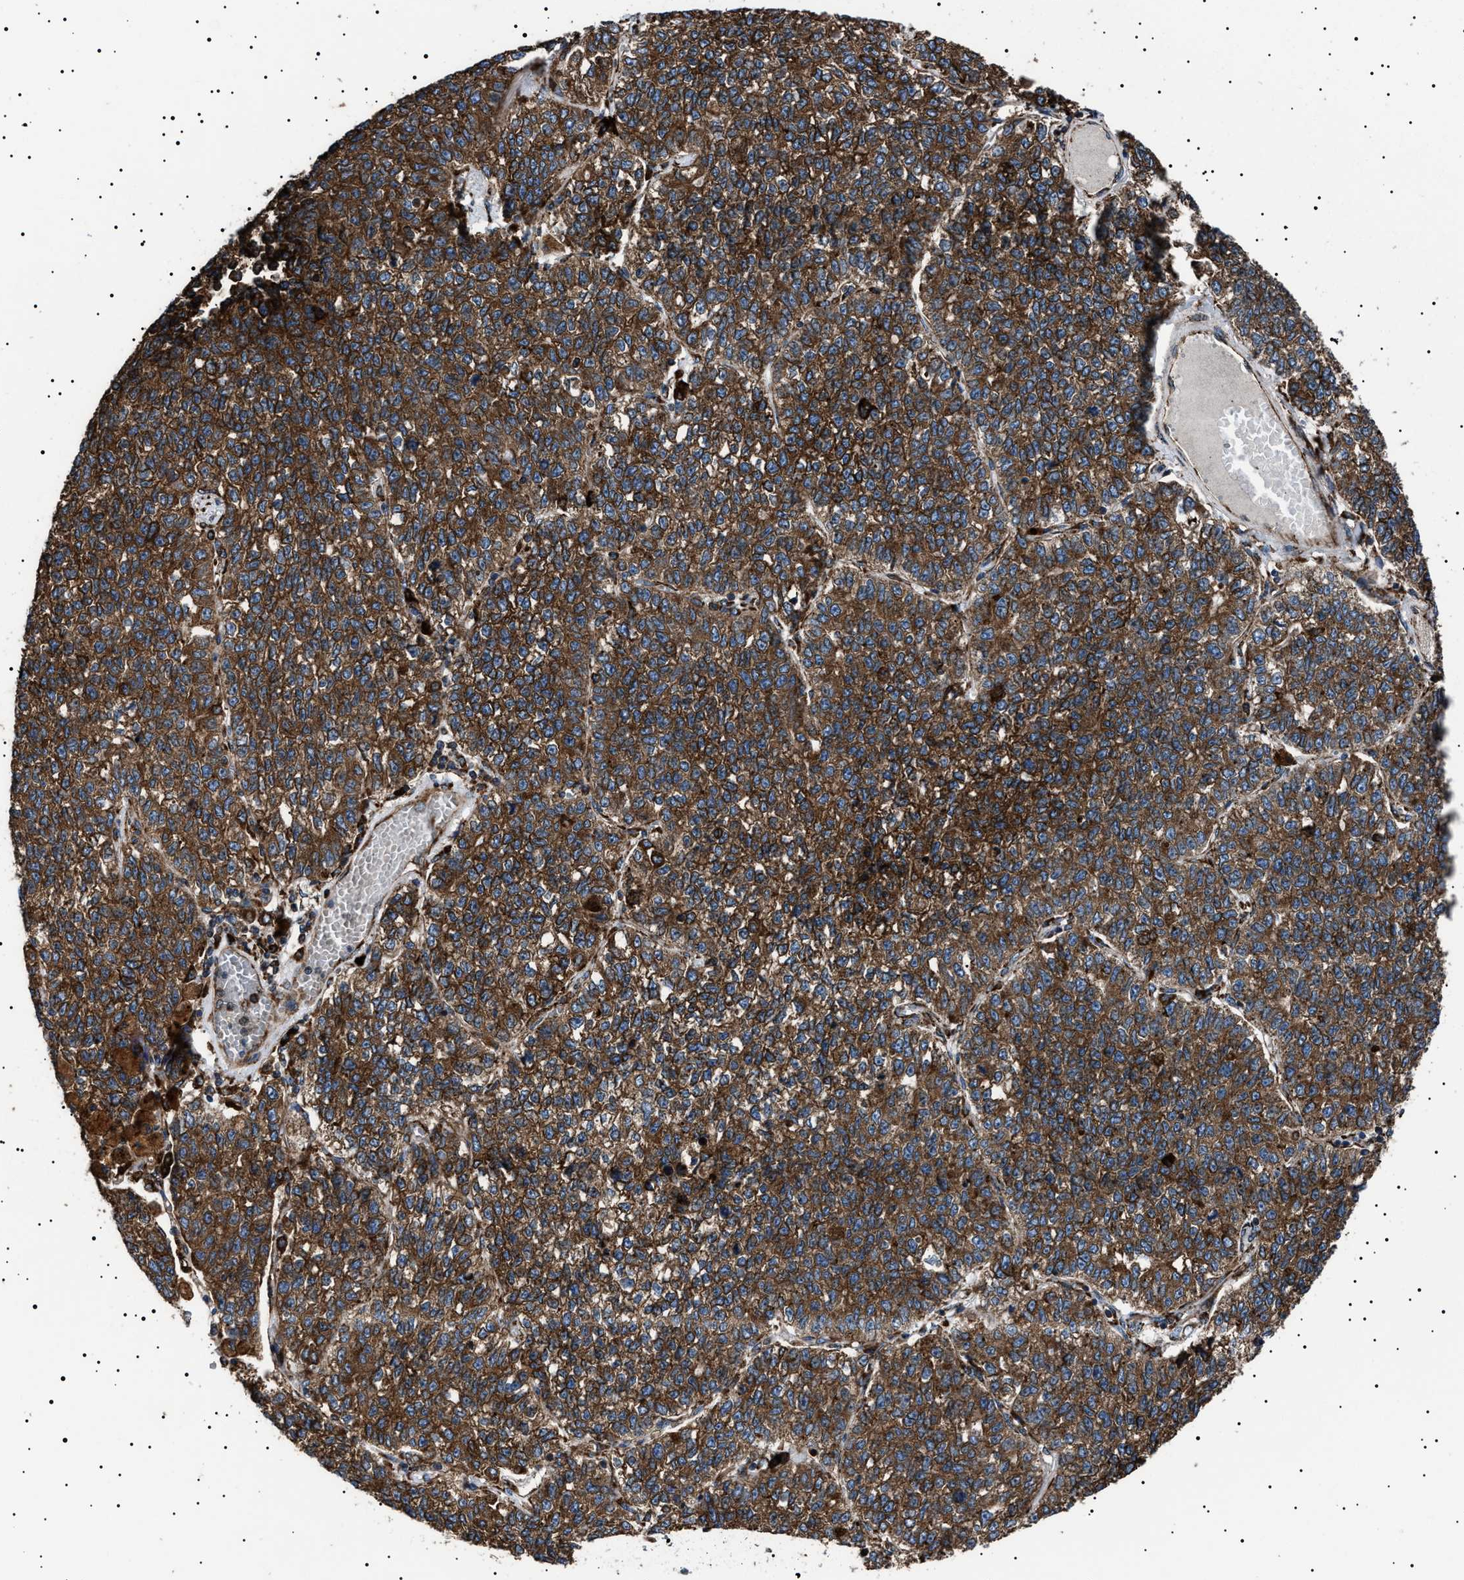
{"staining": {"intensity": "strong", "quantity": ">75%", "location": "cytoplasmic/membranous"}, "tissue": "lung cancer", "cell_type": "Tumor cells", "image_type": "cancer", "snomed": [{"axis": "morphology", "description": "Adenocarcinoma, NOS"}, {"axis": "topography", "description": "Lung"}], "caption": "Immunohistochemical staining of human lung cancer demonstrates high levels of strong cytoplasmic/membranous protein staining in approximately >75% of tumor cells. The staining is performed using DAB (3,3'-diaminobenzidine) brown chromogen to label protein expression. The nuclei are counter-stained blue using hematoxylin.", "gene": "TOP1MT", "patient": {"sex": "male", "age": 49}}